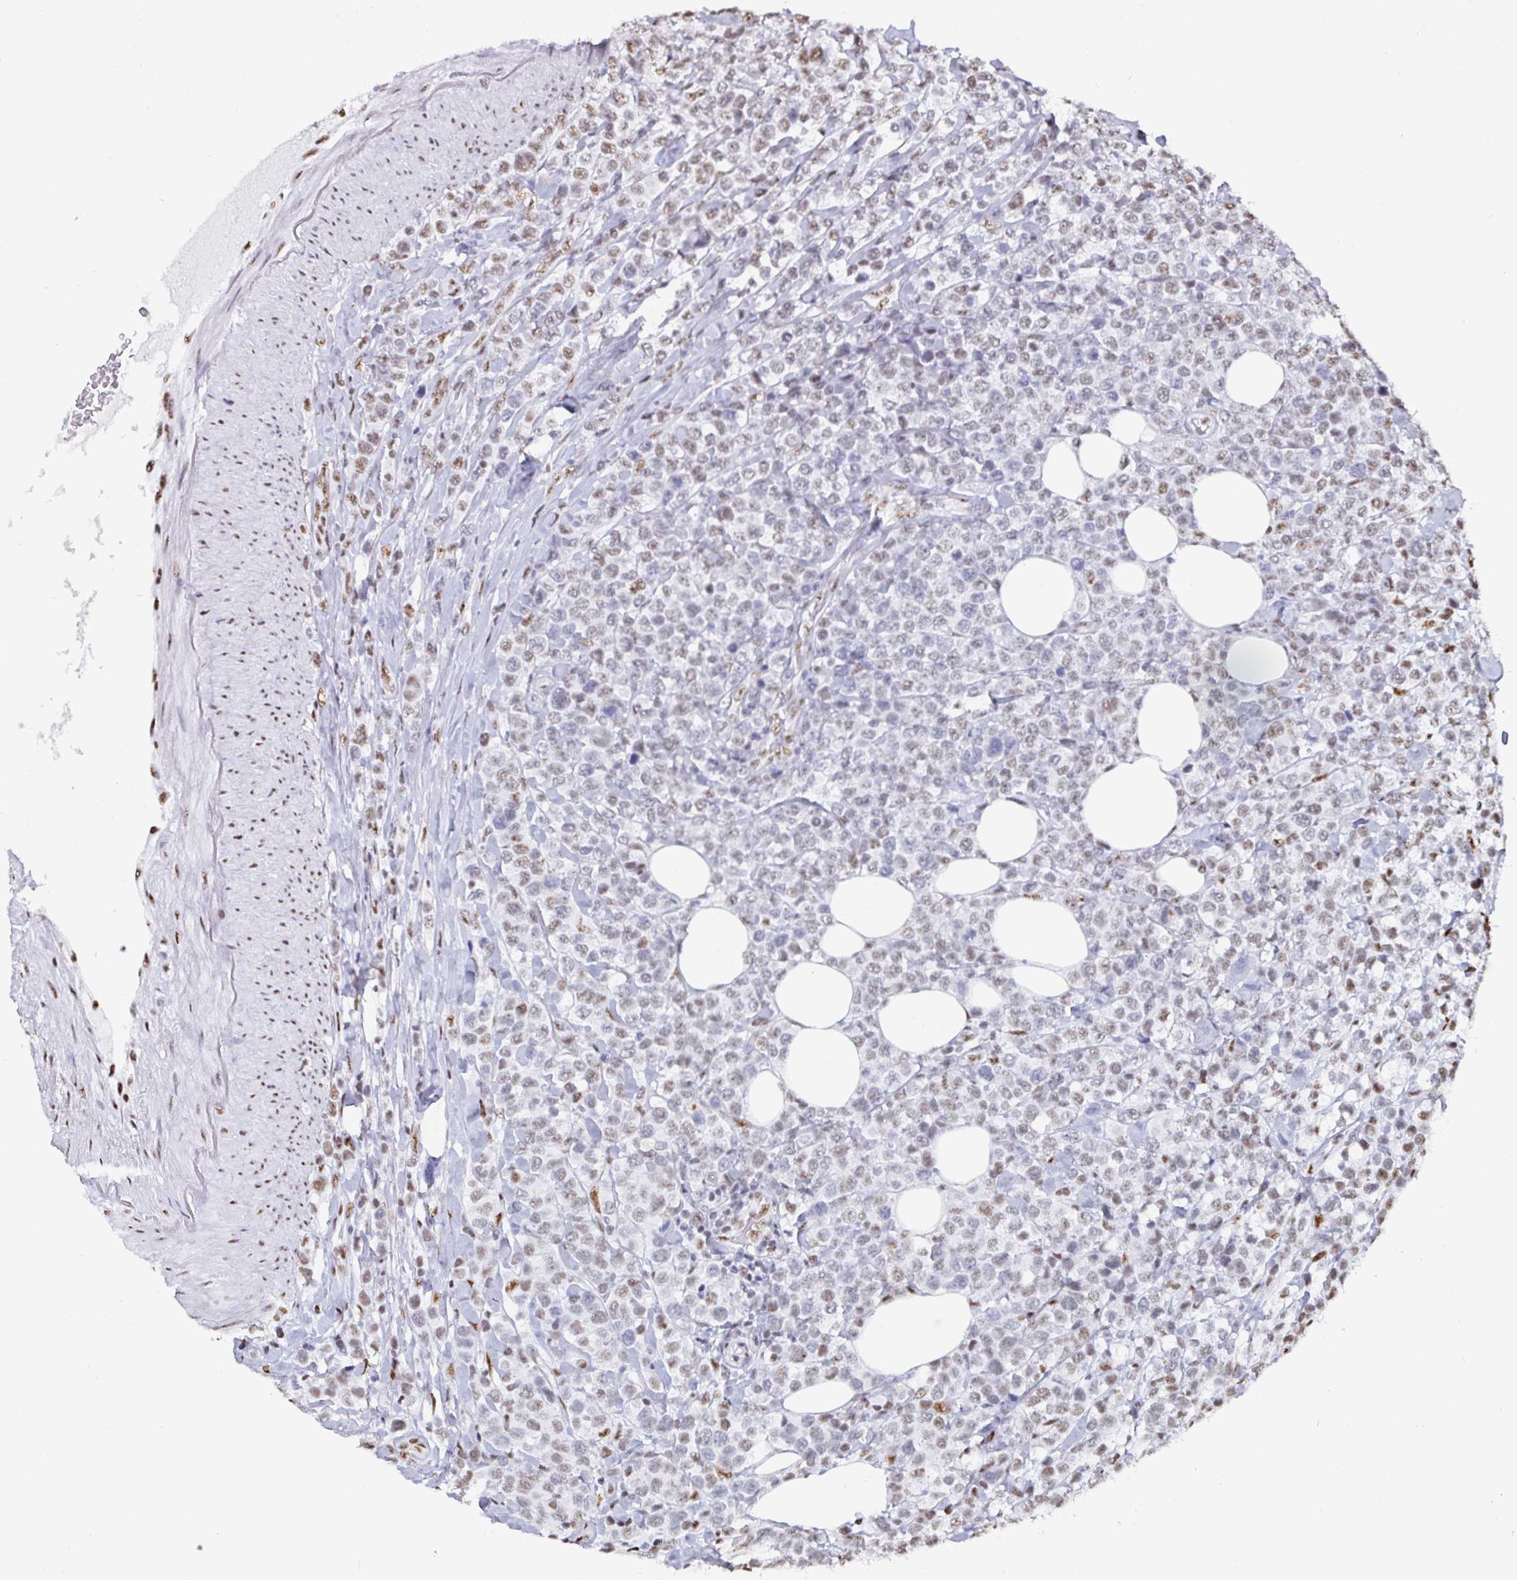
{"staining": {"intensity": "weak", "quantity": "<25%", "location": "nuclear"}, "tissue": "lymphoma", "cell_type": "Tumor cells", "image_type": "cancer", "snomed": [{"axis": "morphology", "description": "Malignant lymphoma, non-Hodgkin's type, High grade"}, {"axis": "topography", "description": "Soft tissue"}], "caption": "Tumor cells show no significant protein staining in lymphoma.", "gene": "DDX39B", "patient": {"sex": "female", "age": 56}}